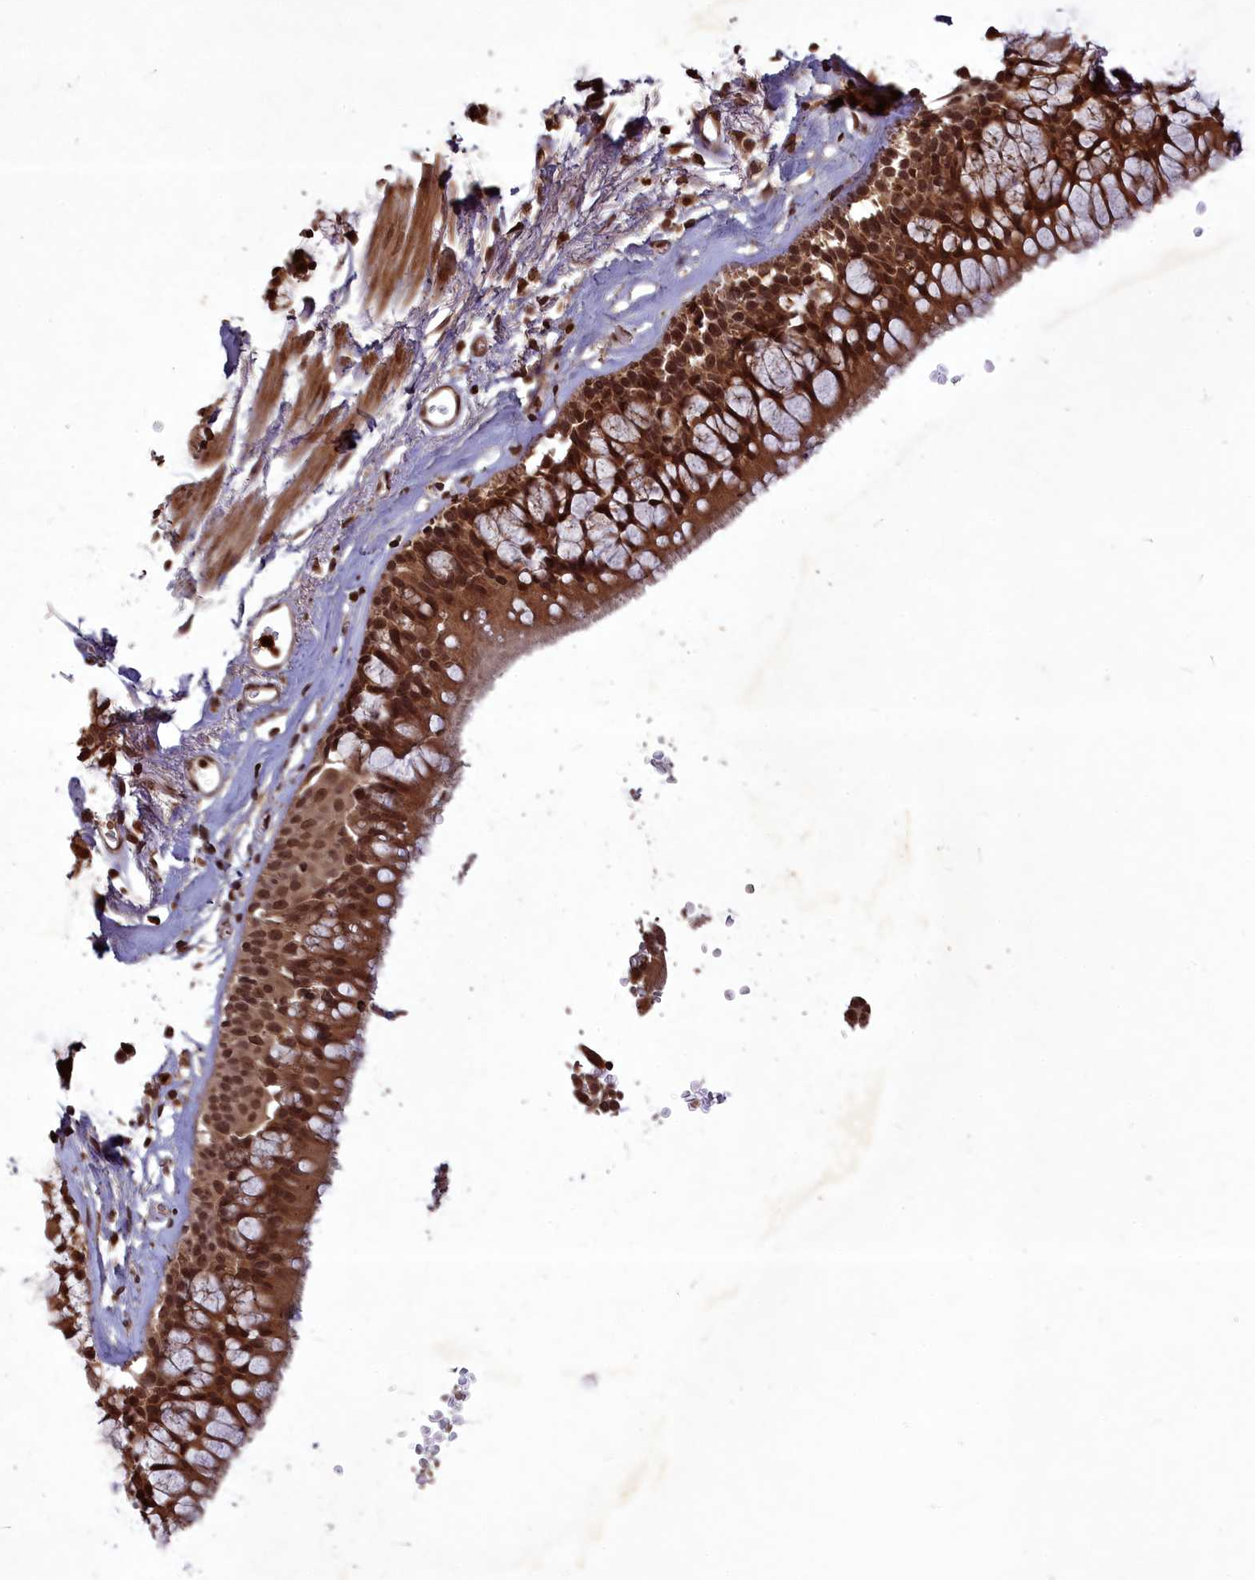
{"staining": {"intensity": "strong", "quantity": ">75%", "location": "cytoplasmic/membranous,nuclear"}, "tissue": "bronchus", "cell_type": "Respiratory epithelial cells", "image_type": "normal", "snomed": [{"axis": "morphology", "description": "Normal tissue, NOS"}, {"axis": "morphology", "description": "Inflammation, NOS"}, {"axis": "topography", "description": "Cartilage tissue"}, {"axis": "topography", "description": "Bronchus"}, {"axis": "topography", "description": "Lung"}], "caption": "An IHC histopathology image of unremarkable tissue is shown. Protein staining in brown highlights strong cytoplasmic/membranous,nuclear positivity in bronchus within respiratory epithelial cells. The protein is stained brown, and the nuclei are stained in blue (DAB IHC with brightfield microscopy, high magnification).", "gene": "SRMS", "patient": {"sex": "female", "age": 64}}